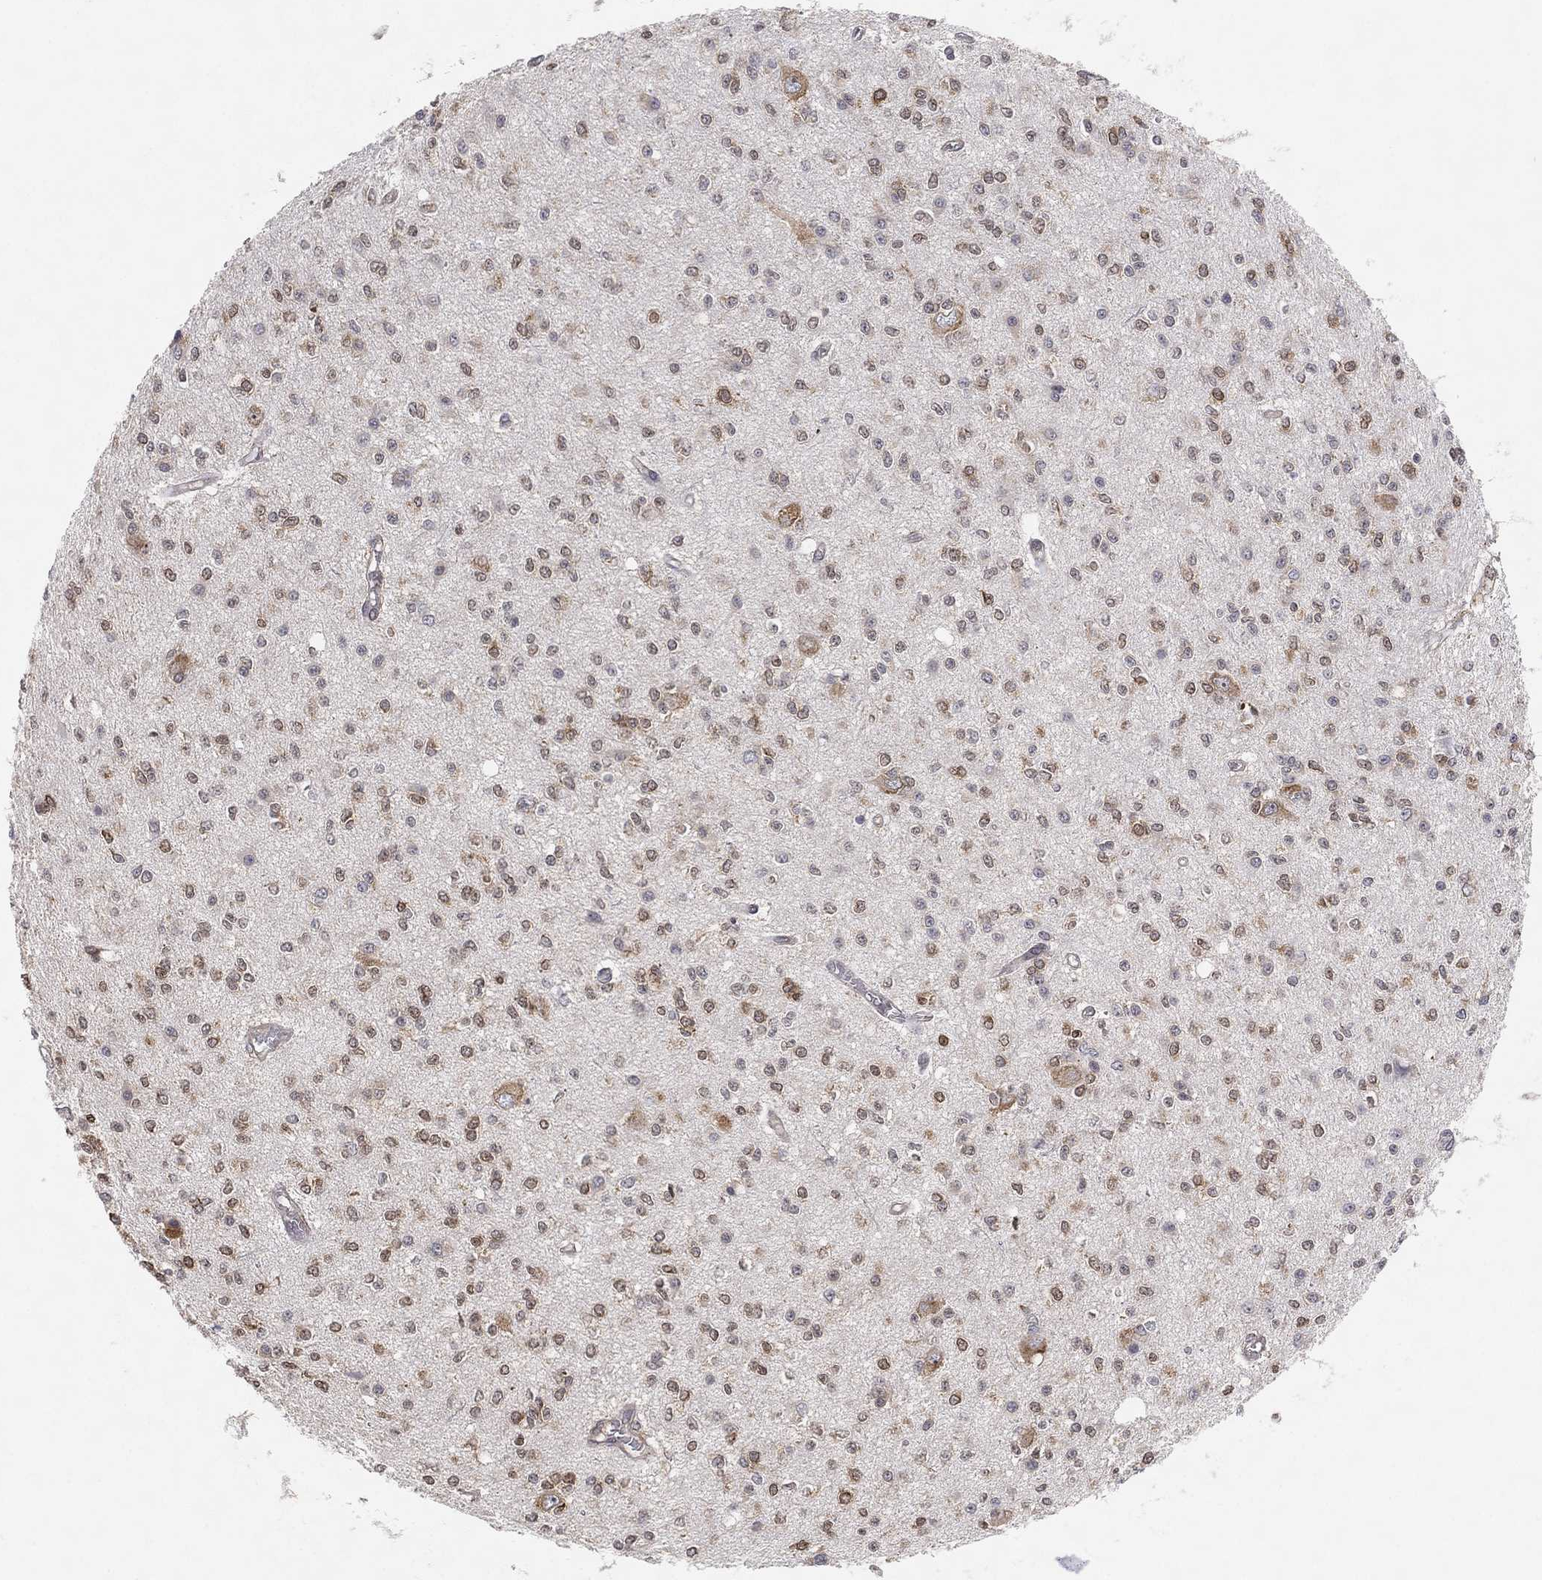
{"staining": {"intensity": "strong", "quantity": "25%-75%", "location": "cytoplasmic/membranous,nuclear"}, "tissue": "glioma", "cell_type": "Tumor cells", "image_type": "cancer", "snomed": [{"axis": "morphology", "description": "Glioma, malignant, Low grade"}, {"axis": "topography", "description": "Brain"}], "caption": "Immunohistochemistry (DAB (3,3'-diaminobenzidine)) staining of human malignant low-grade glioma demonstrates strong cytoplasmic/membranous and nuclear protein positivity in about 25%-75% of tumor cells.", "gene": "TMTC4", "patient": {"sex": "male", "age": 67}}